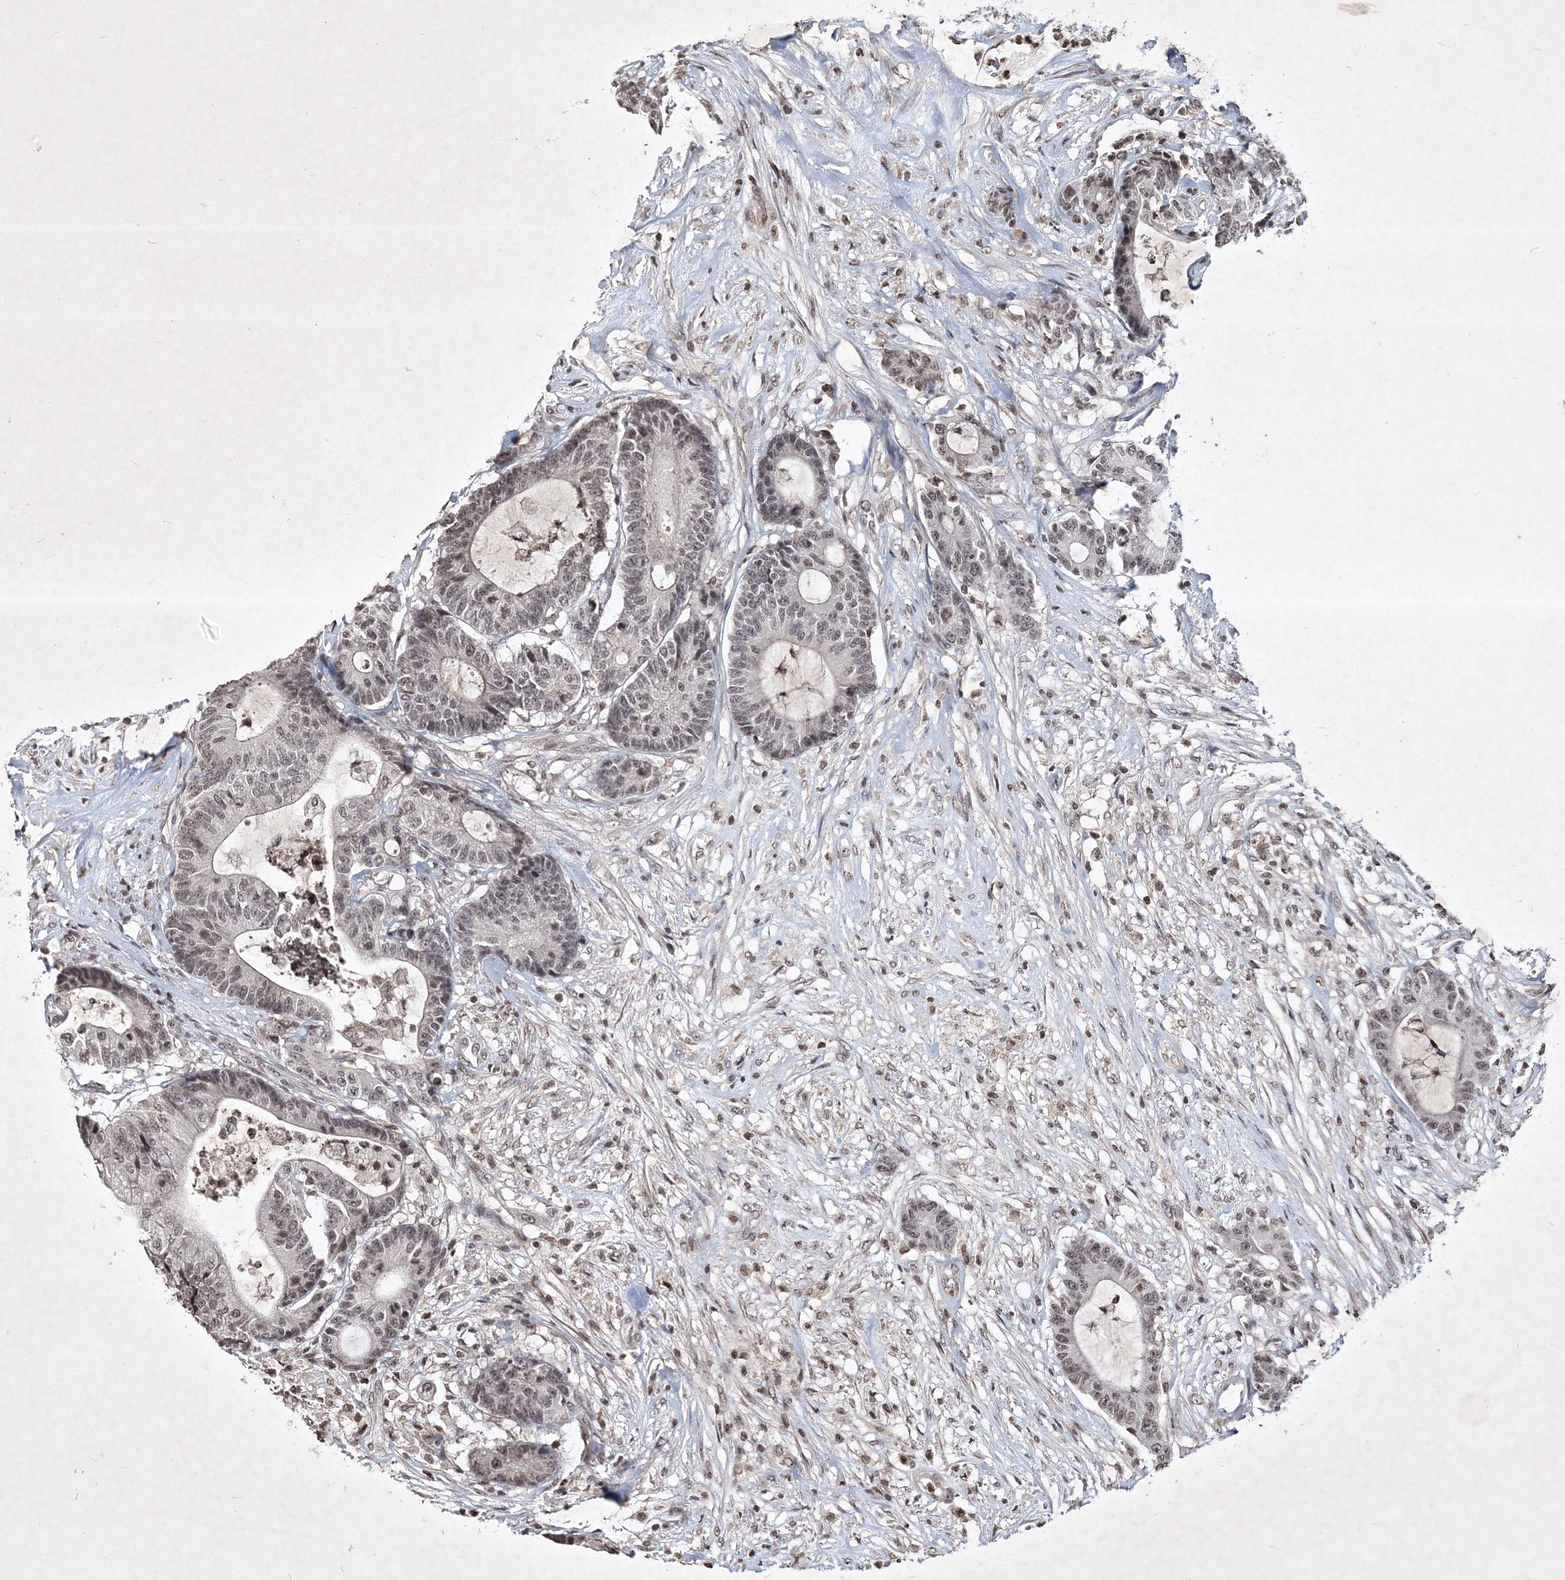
{"staining": {"intensity": "weak", "quantity": "25%-75%", "location": "nuclear"}, "tissue": "colorectal cancer", "cell_type": "Tumor cells", "image_type": "cancer", "snomed": [{"axis": "morphology", "description": "Adenocarcinoma, NOS"}, {"axis": "topography", "description": "Colon"}], "caption": "Protein staining of colorectal adenocarcinoma tissue shows weak nuclear expression in about 25%-75% of tumor cells.", "gene": "SOWAHB", "patient": {"sex": "female", "age": 84}}